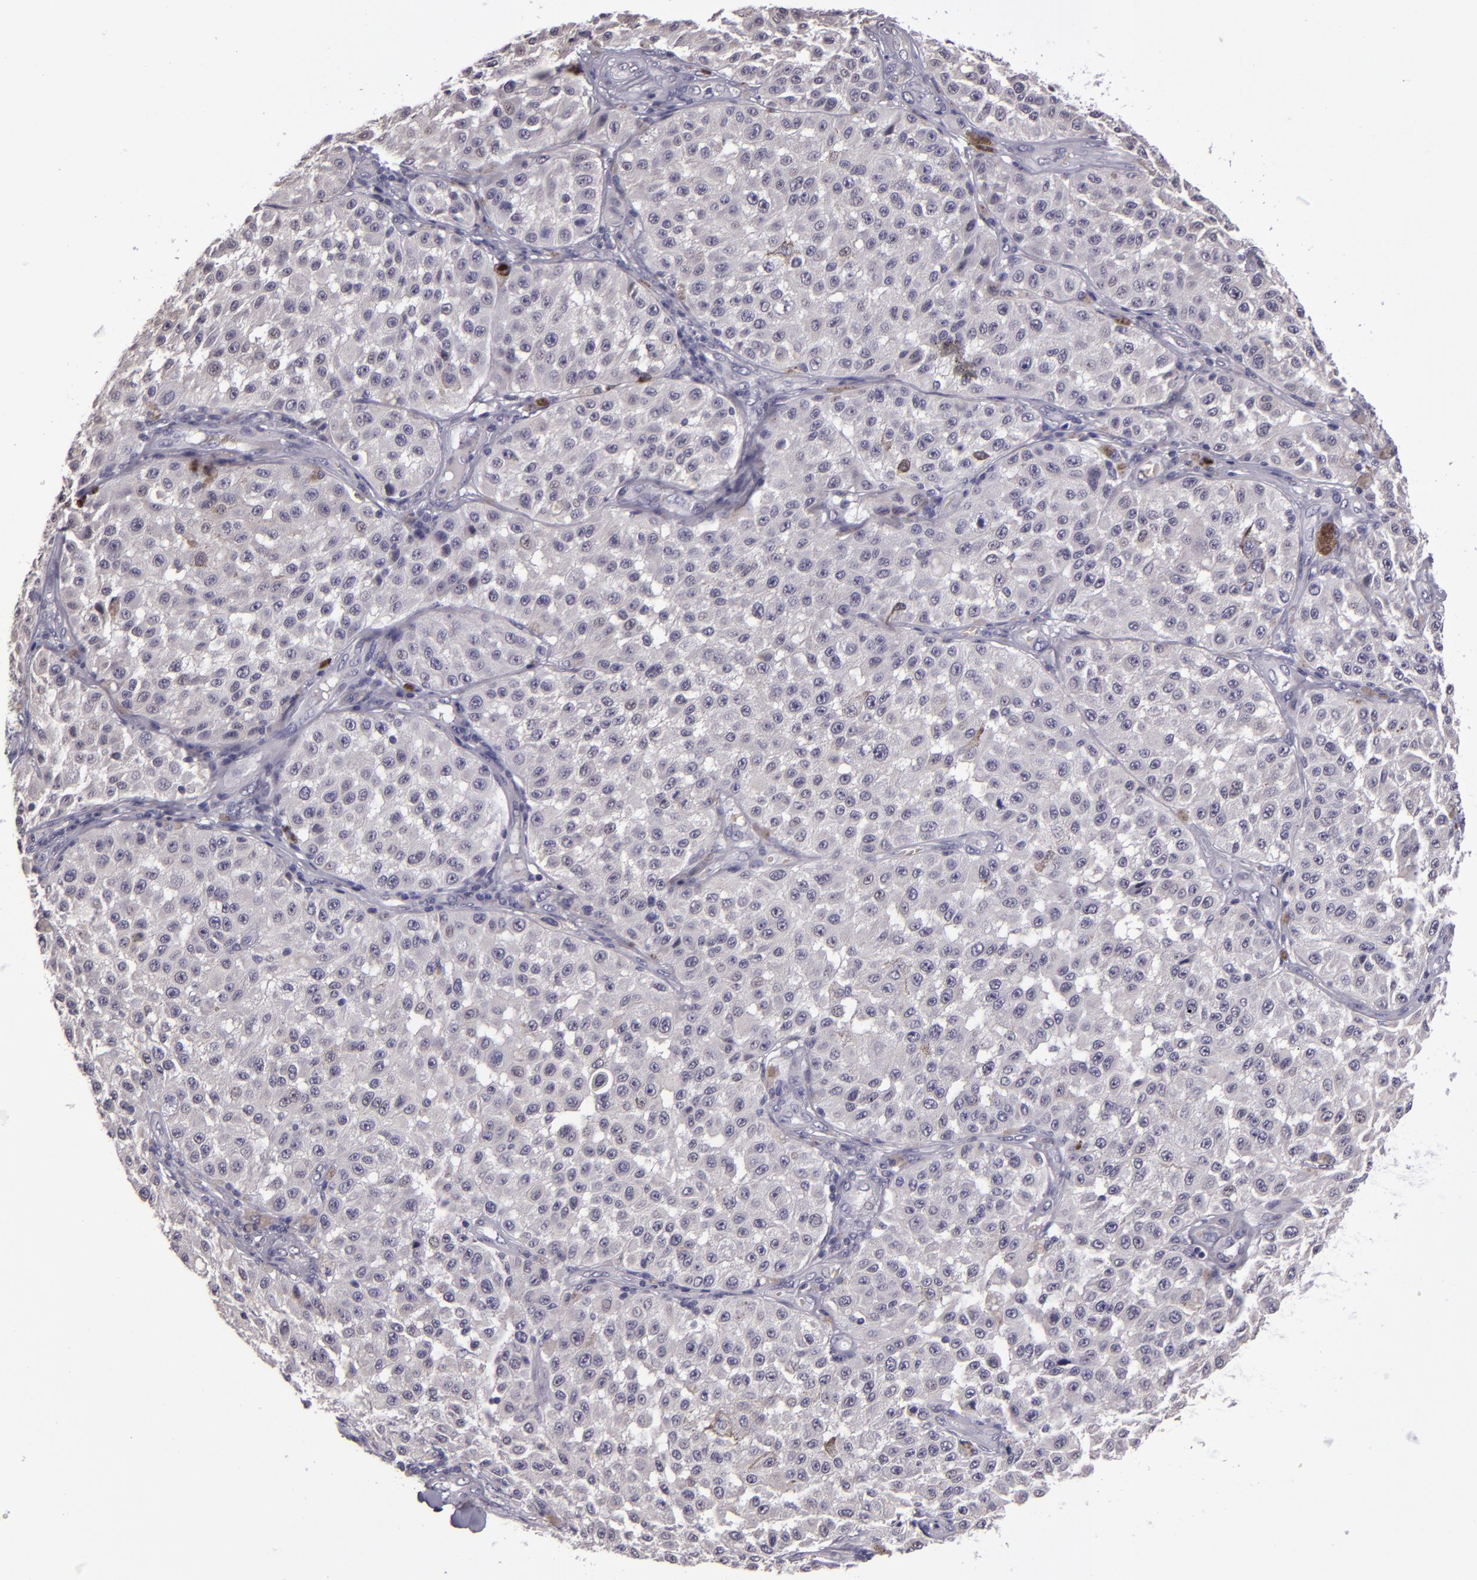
{"staining": {"intensity": "negative", "quantity": "none", "location": "none"}, "tissue": "melanoma", "cell_type": "Tumor cells", "image_type": "cancer", "snomed": [{"axis": "morphology", "description": "Malignant melanoma, NOS"}, {"axis": "topography", "description": "Skin"}], "caption": "The image reveals no staining of tumor cells in malignant melanoma. (DAB (3,3'-diaminobenzidine) immunohistochemistry (IHC) visualized using brightfield microscopy, high magnification).", "gene": "SNCB", "patient": {"sex": "female", "age": 64}}